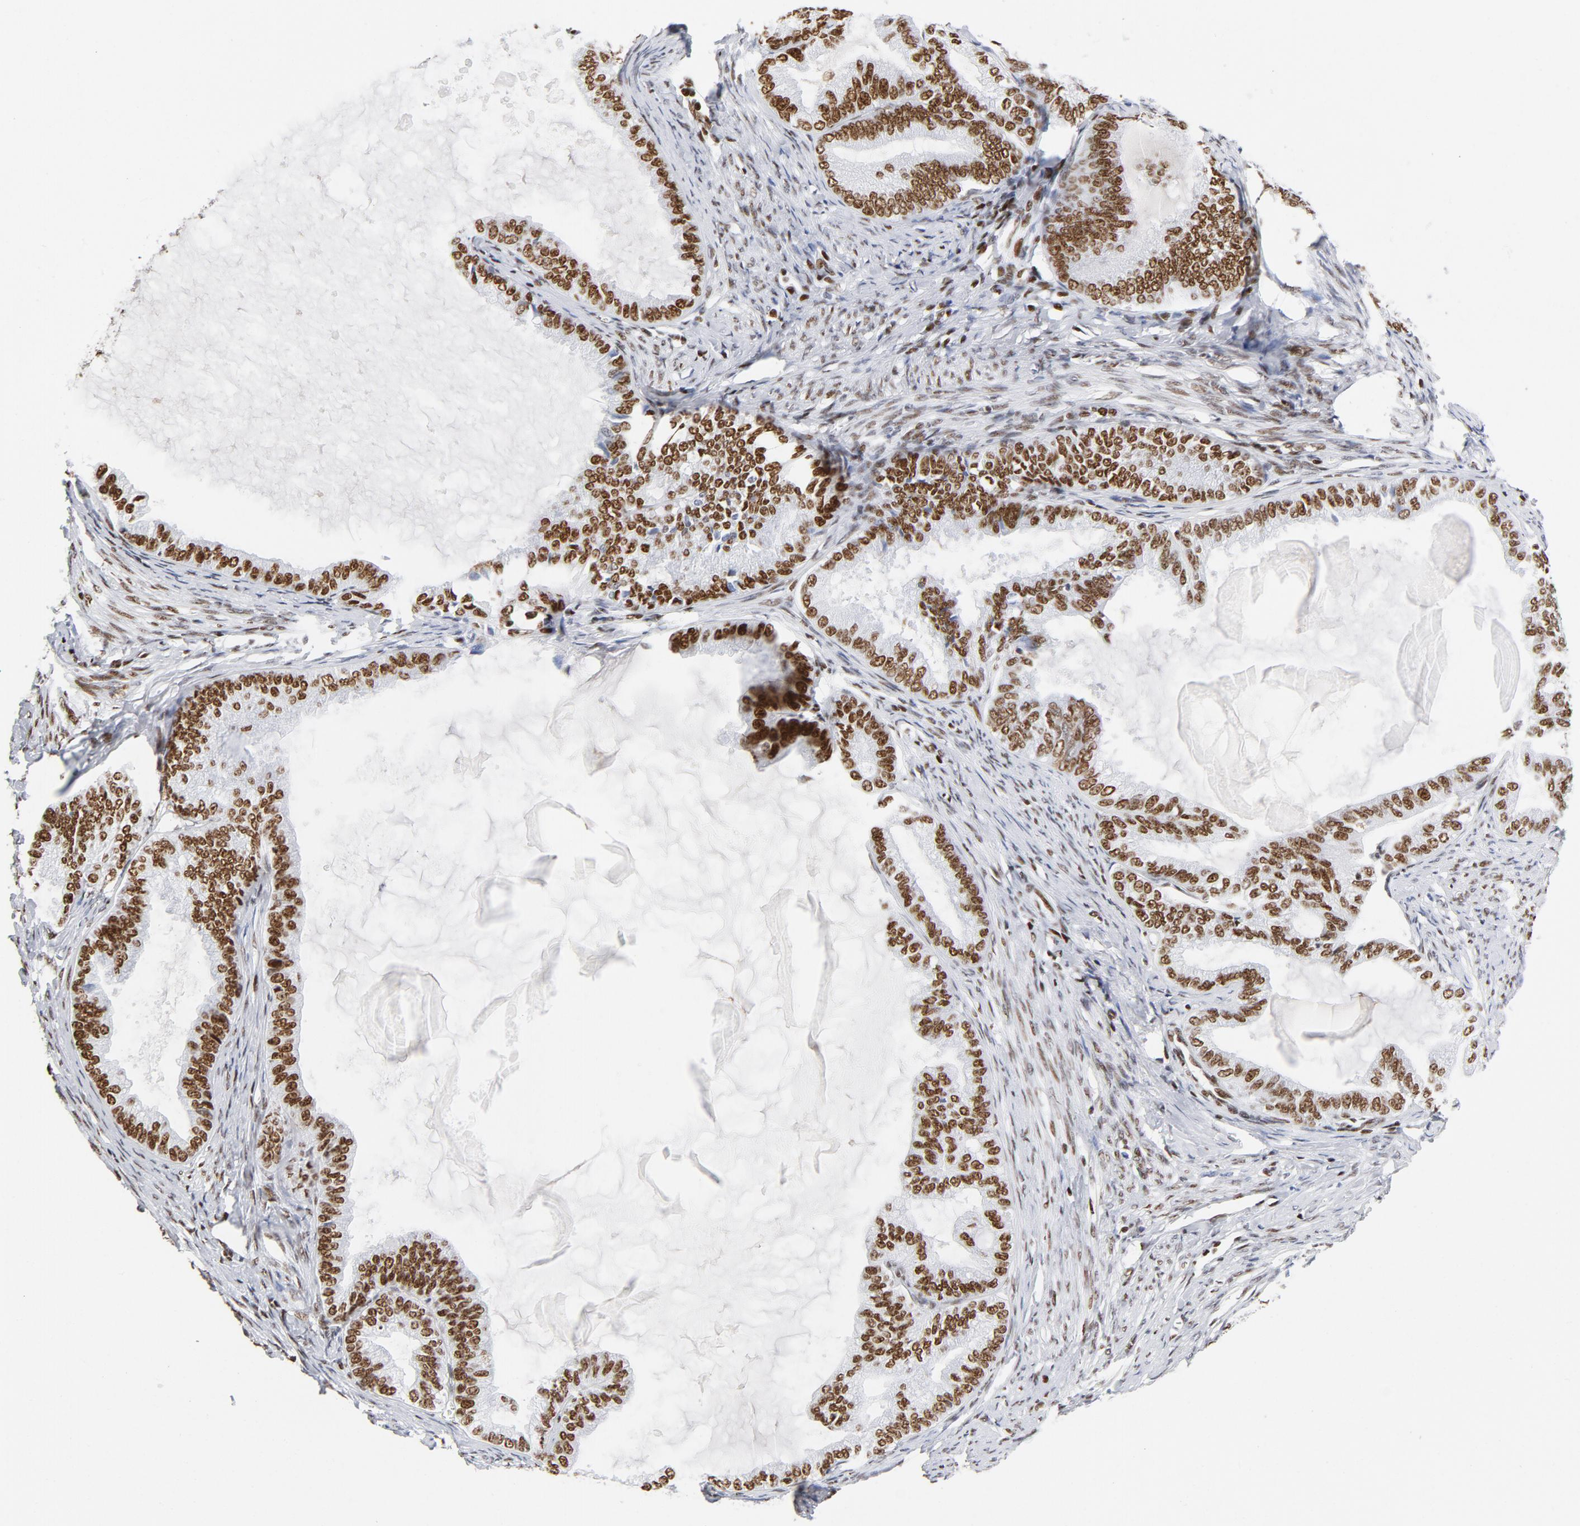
{"staining": {"intensity": "strong", "quantity": ">75%", "location": "nuclear"}, "tissue": "endometrial cancer", "cell_type": "Tumor cells", "image_type": "cancer", "snomed": [{"axis": "morphology", "description": "Adenocarcinoma, NOS"}, {"axis": "topography", "description": "Endometrium"}], "caption": "Immunohistochemical staining of adenocarcinoma (endometrial) shows high levels of strong nuclear protein positivity in approximately >75% of tumor cells.", "gene": "XRCC5", "patient": {"sex": "female", "age": 86}}